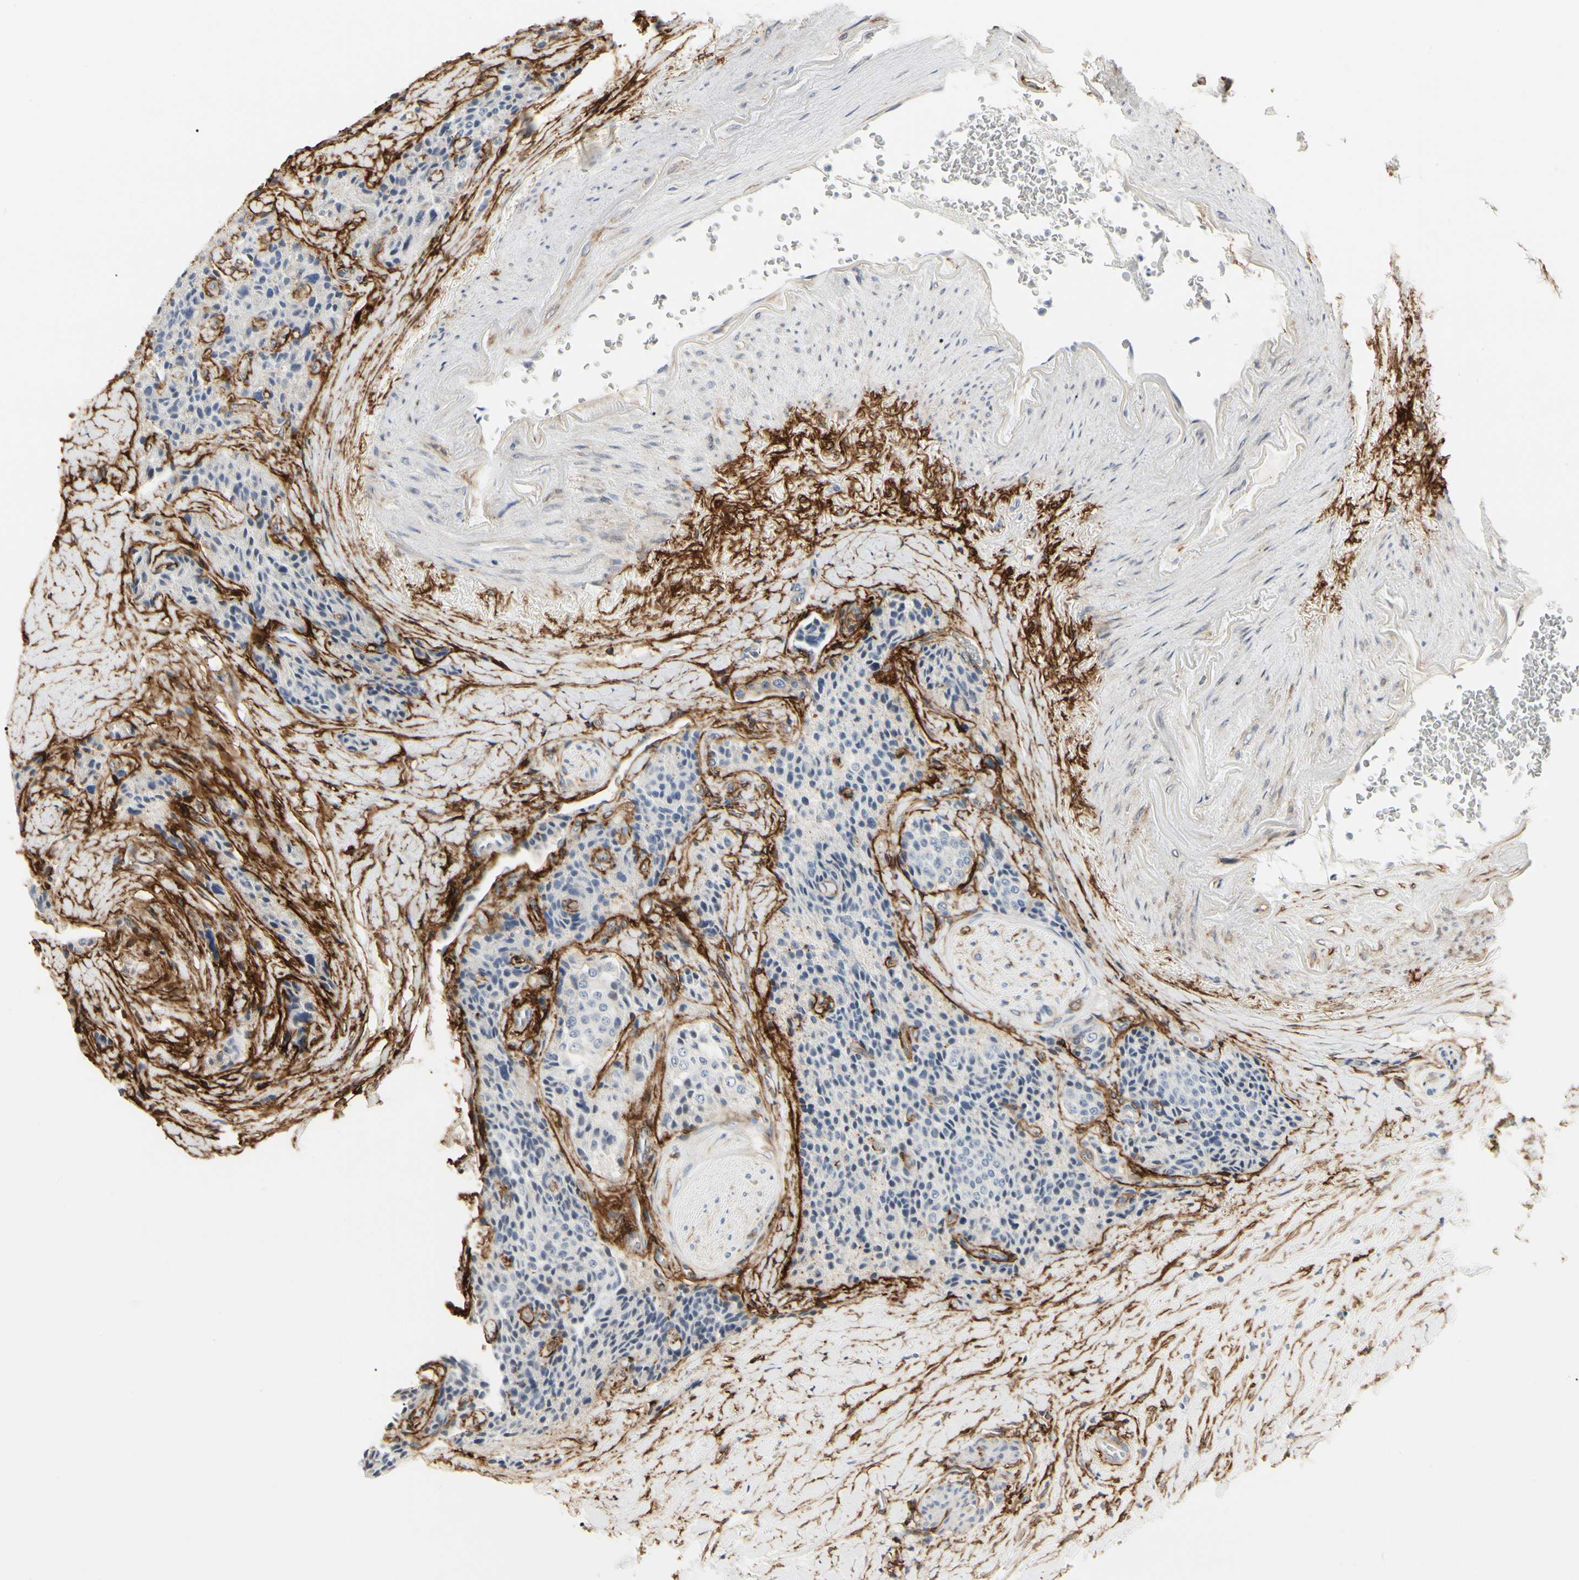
{"staining": {"intensity": "negative", "quantity": "none", "location": "none"}, "tissue": "carcinoid", "cell_type": "Tumor cells", "image_type": "cancer", "snomed": [{"axis": "morphology", "description": "Carcinoid, malignant, NOS"}, {"axis": "topography", "description": "Colon"}], "caption": "A high-resolution photomicrograph shows immunohistochemistry (IHC) staining of malignant carcinoid, which reveals no significant staining in tumor cells.", "gene": "GGT5", "patient": {"sex": "female", "age": 61}}